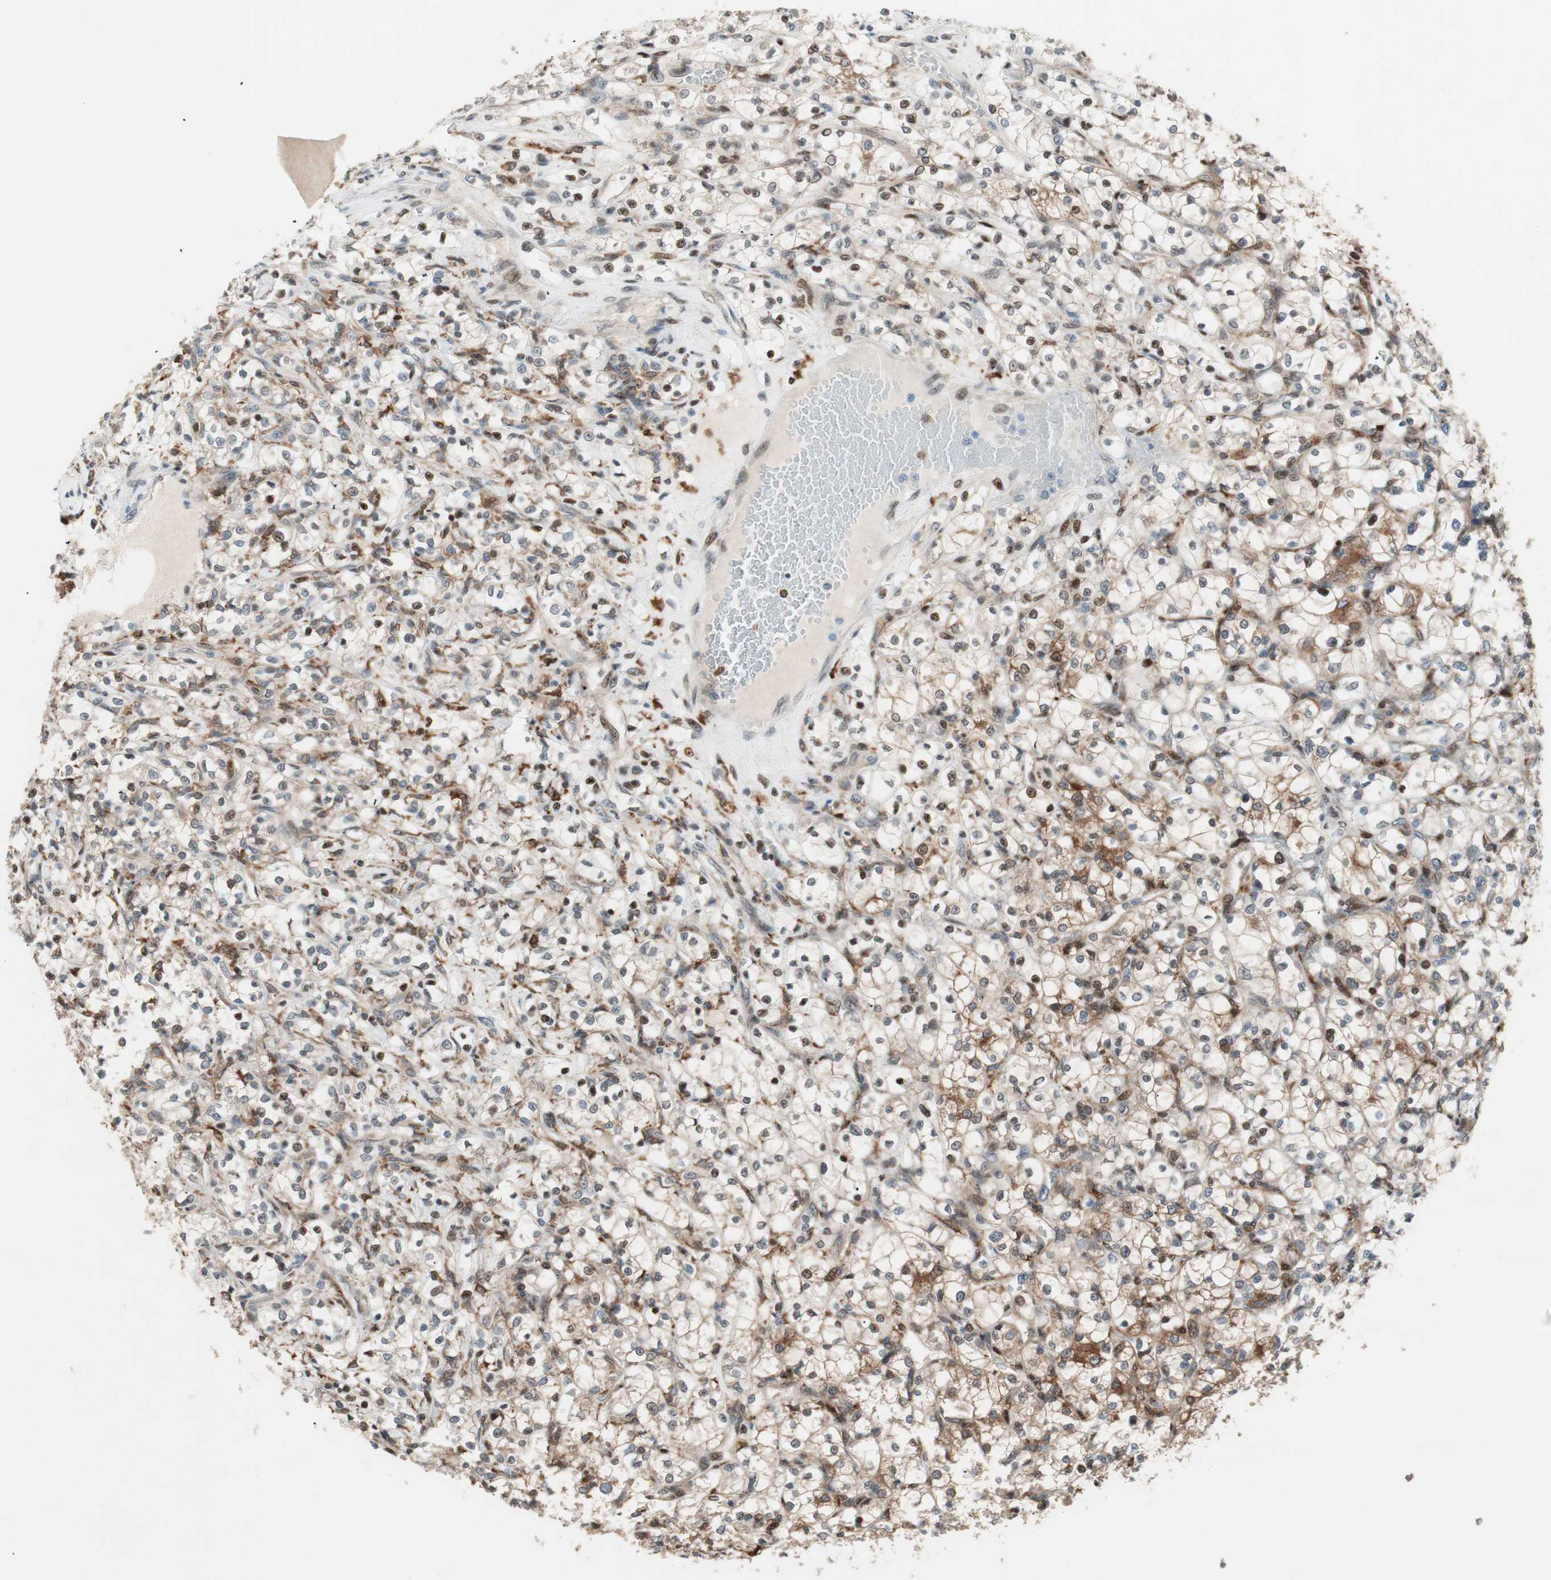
{"staining": {"intensity": "moderate", "quantity": "25%-75%", "location": "cytoplasmic/membranous,nuclear"}, "tissue": "renal cancer", "cell_type": "Tumor cells", "image_type": "cancer", "snomed": [{"axis": "morphology", "description": "Adenocarcinoma, NOS"}, {"axis": "topography", "description": "Kidney"}], "caption": "The photomicrograph displays immunohistochemical staining of renal cancer. There is moderate cytoplasmic/membranous and nuclear positivity is present in approximately 25%-75% of tumor cells. (DAB (3,3'-diaminobenzidine) IHC with brightfield microscopy, high magnification).", "gene": "BIN1", "patient": {"sex": "female", "age": 69}}